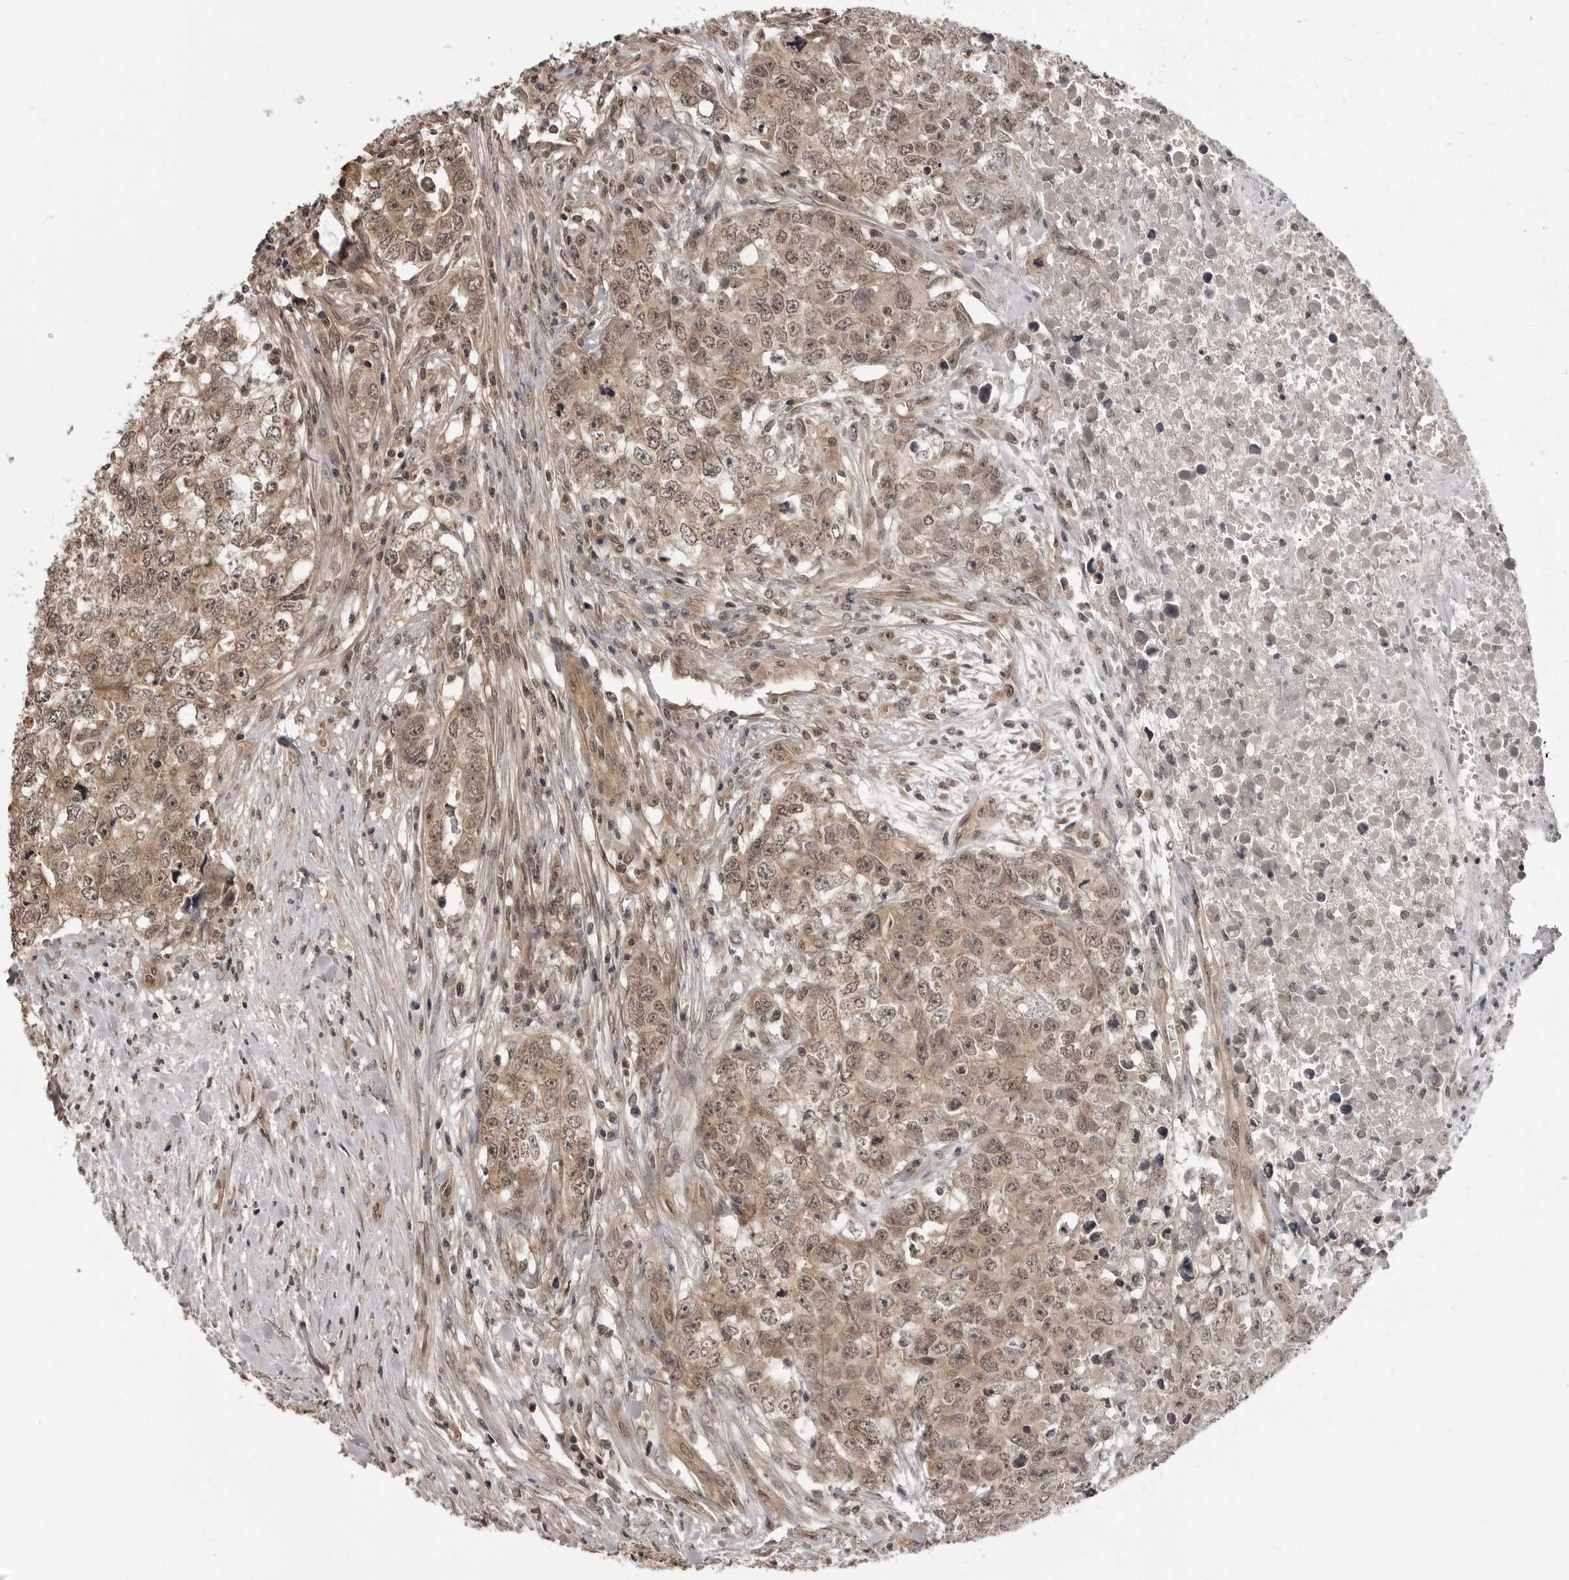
{"staining": {"intensity": "moderate", "quantity": ">75%", "location": "cytoplasmic/membranous,nuclear"}, "tissue": "testis cancer", "cell_type": "Tumor cells", "image_type": "cancer", "snomed": [{"axis": "morphology", "description": "Carcinoma, Embryonal, NOS"}, {"axis": "topography", "description": "Testis"}], "caption": "Immunohistochemistry (IHC) photomicrograph of neoplastic tissue: human testis cancer (embryonal carcinoma) stained using immunohistochemistry (IHC) shows medium levels of moderate protein expression localized specifically in the cytoplasmic/membranous and nuclear of tumor cells, appearing as a cytoplasmic/membranous and nuclear brown color.", "gene": "IL24", "patient": {"sex": "male", "age": 28}}